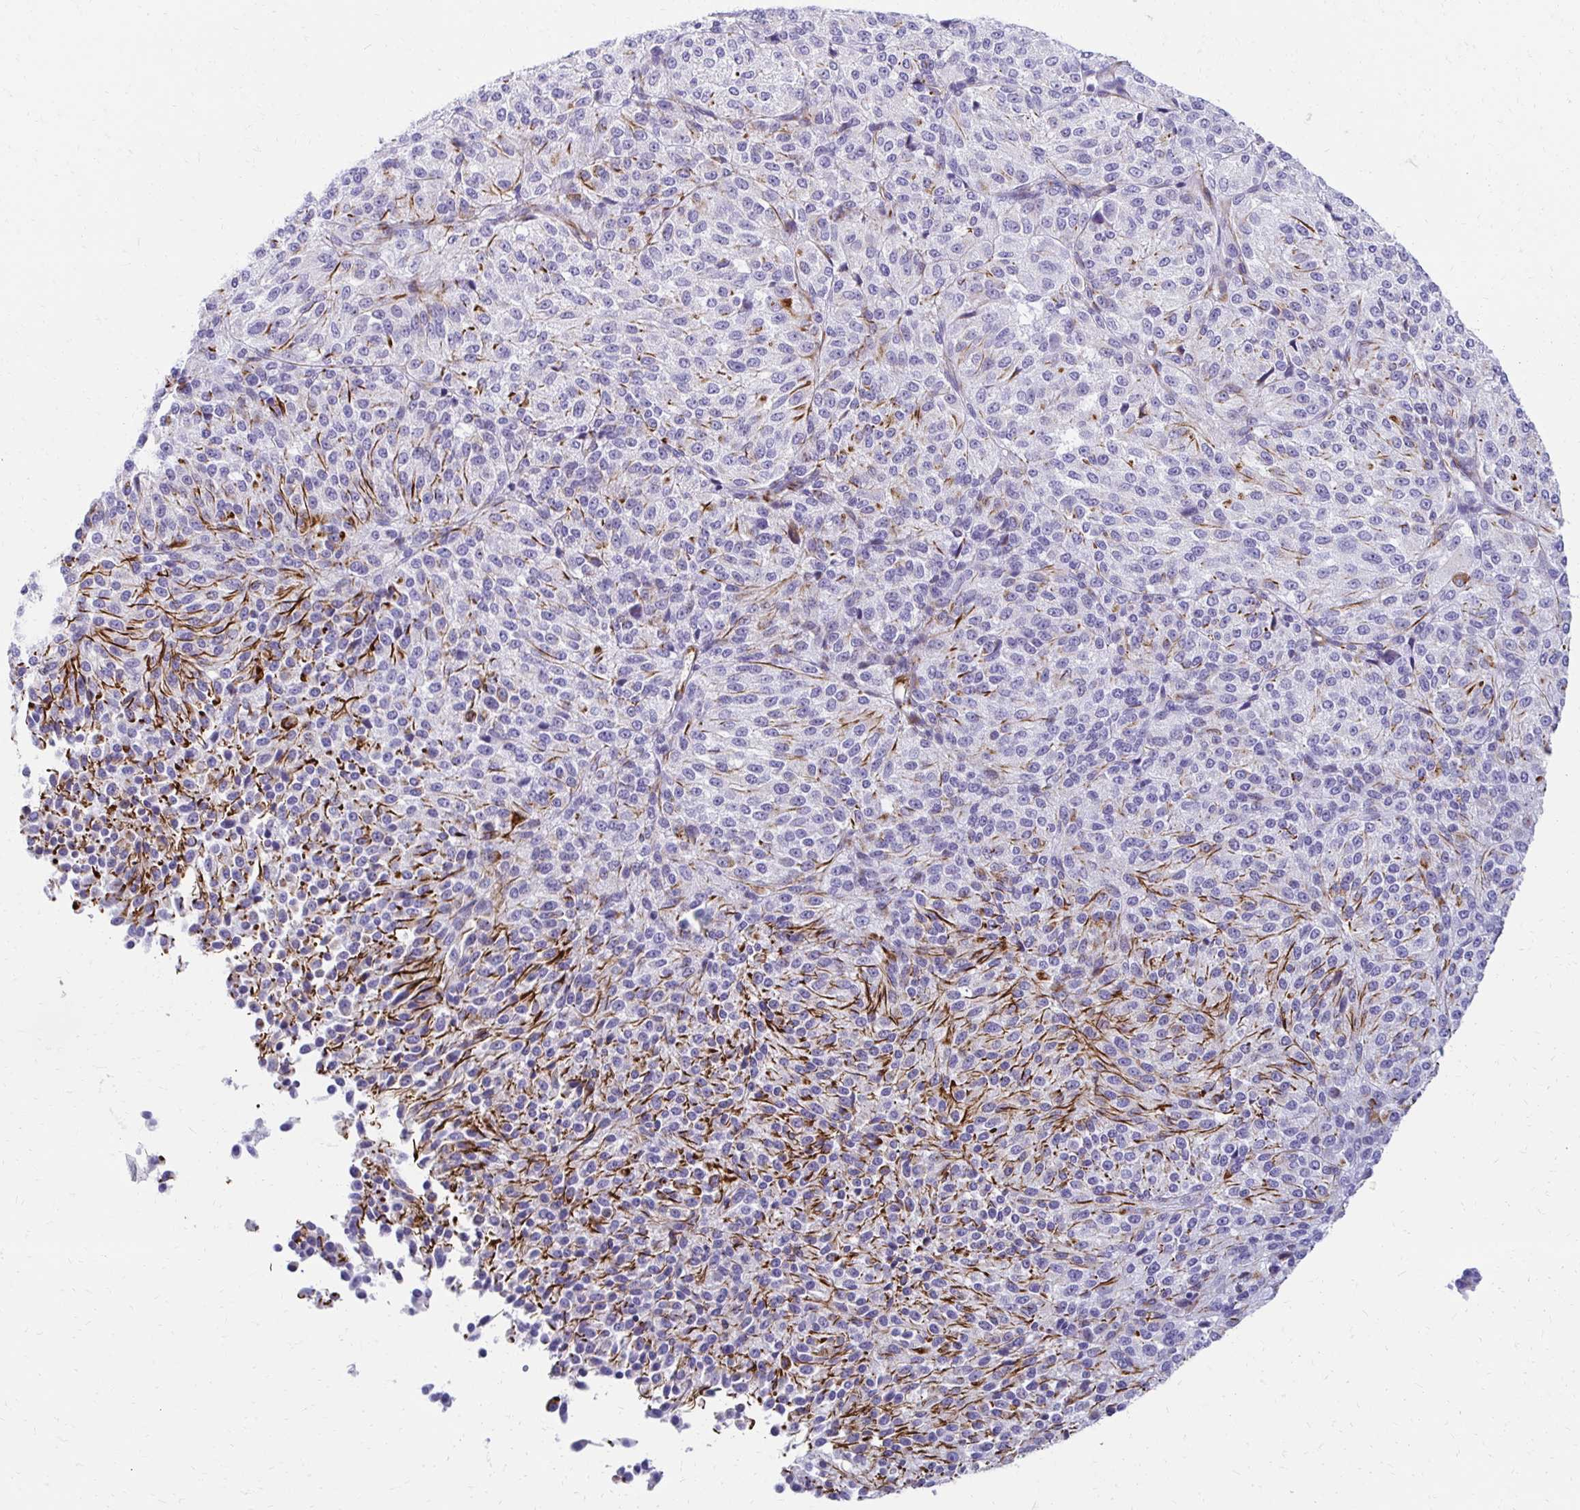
{"staining": {"intensity": "moderate", "quantity": "<25%", "location": "cytoplasmic/membranous"}, "tissue": "melanoma", "cell_type": "Tumor cells", "image_type": "cancer", "snomed": [{"axis": "morphology", "description": "Malignant melanoma, Metastatic site"}, {"axis": "topography", "description": "Brain"}], "caption": "Malignant melanoma (metastatic site) was stained to show a protein in brown. There is low levels of moderate cytoplasmic/membranous staining in about <25% of tumor cells.", "gene": "TMEM54", "patient": {"sex": "female", "age": 56}}